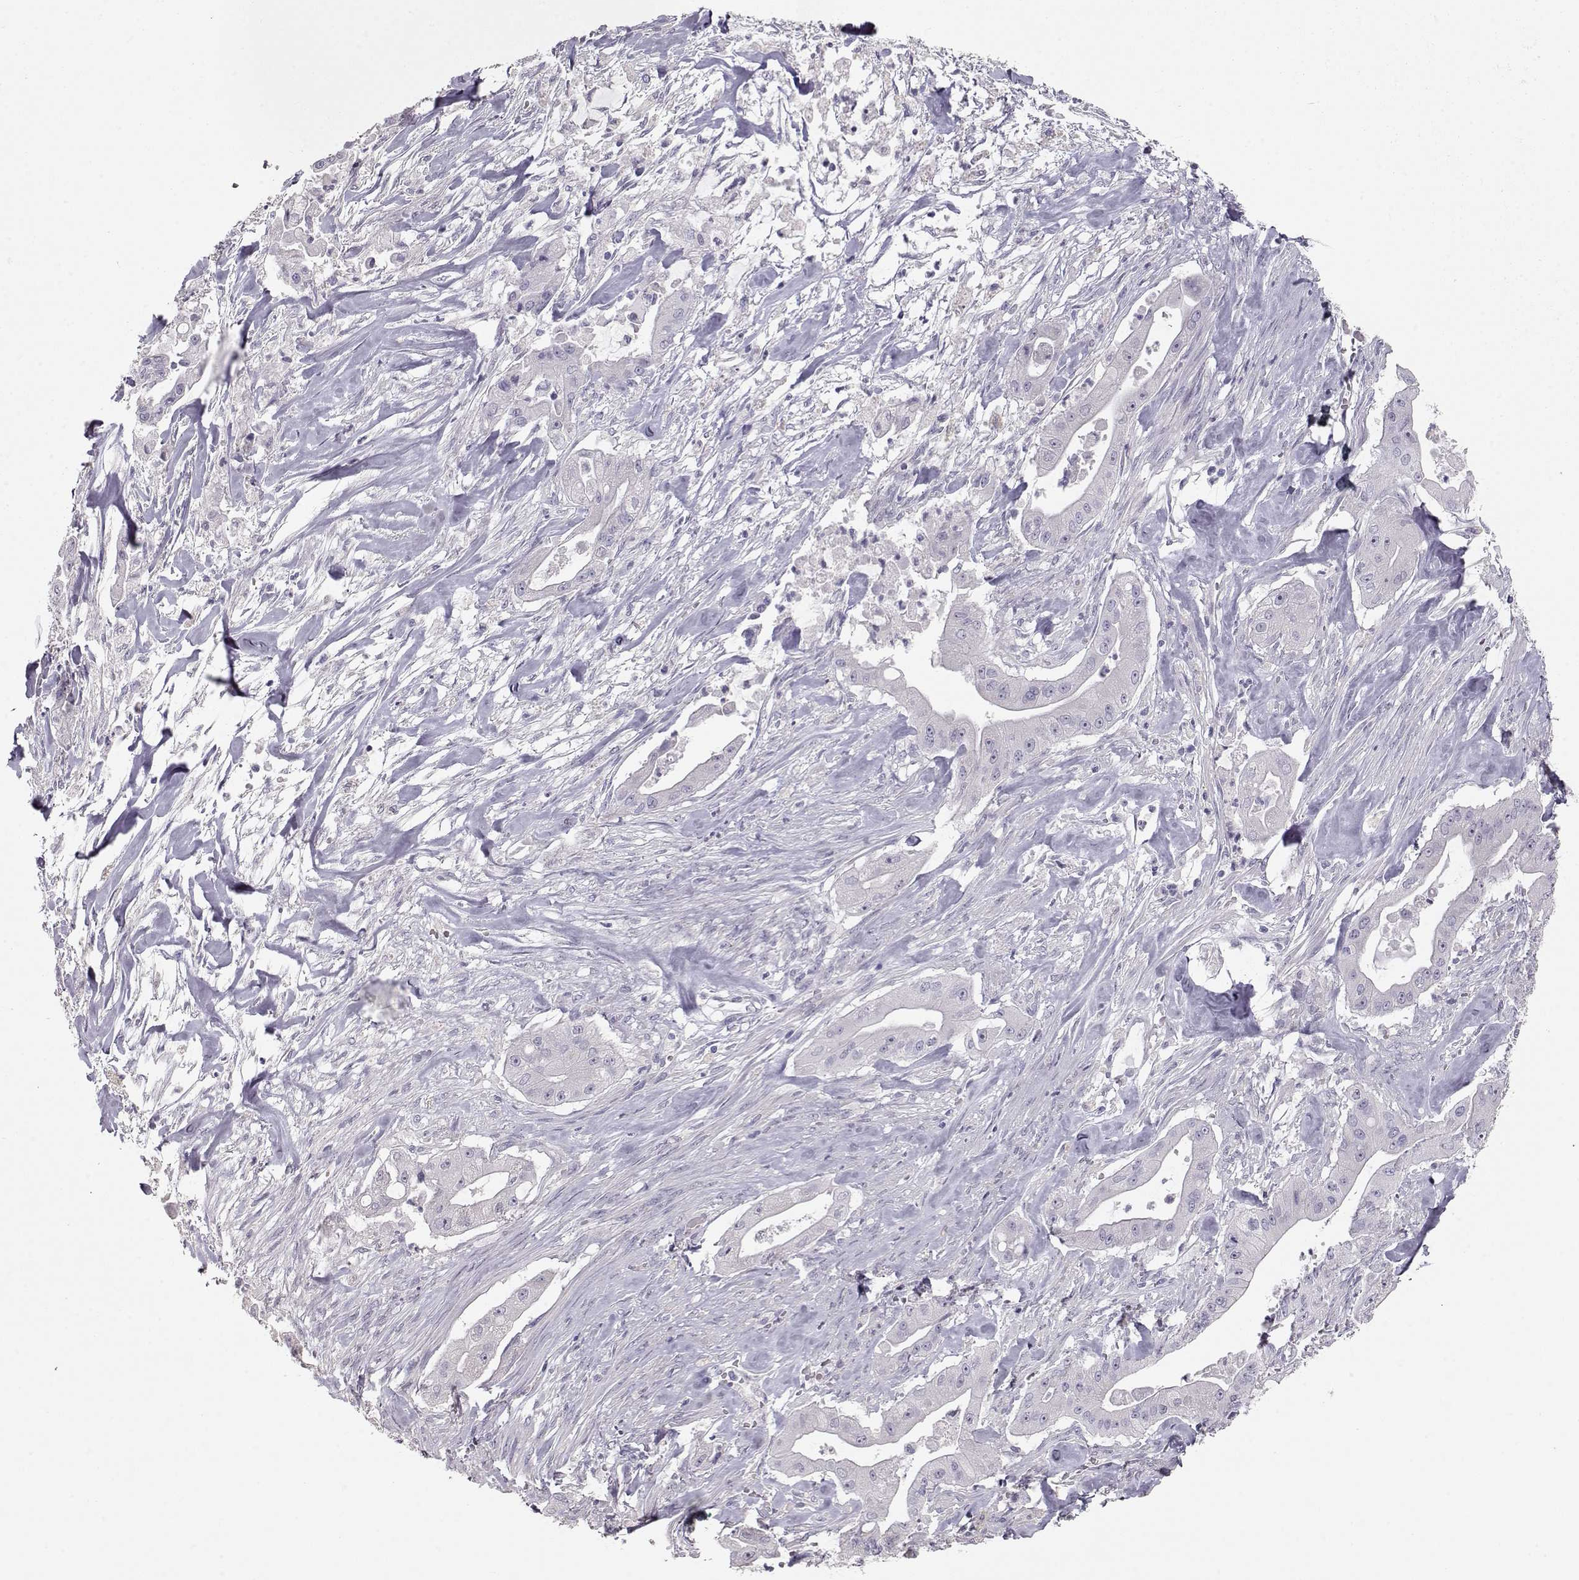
{"staining": {"intensity": "negative", "quantity": "none", "location": "none"}, "tissue": "pancreatic cancer", "cell_type": "Tumor cells", "image_type": "cancer", "snomed": [{"axis": "morphology", "description": "Normal tissue, NOS"}, {"axis": "morphology", "description": "Inflammation, NOS"}, {"axis": "morphology", "description": "Adenocarcinoma, NOS"}, {"axis": "topography", "description": "Pancreas"}], "caption": "This photomicrograph is of adenocarcinoma (pancreatic) stained with immunohistochemistry (IHC) to label a protein in brown with the nuclei are counter-stained blue. There is no expression in tumor cells. (DAB immunohistochemistry (IHC), high magnification).", "gene": "SLC18A1", "patient": {"sex": "male", "age": 57}}